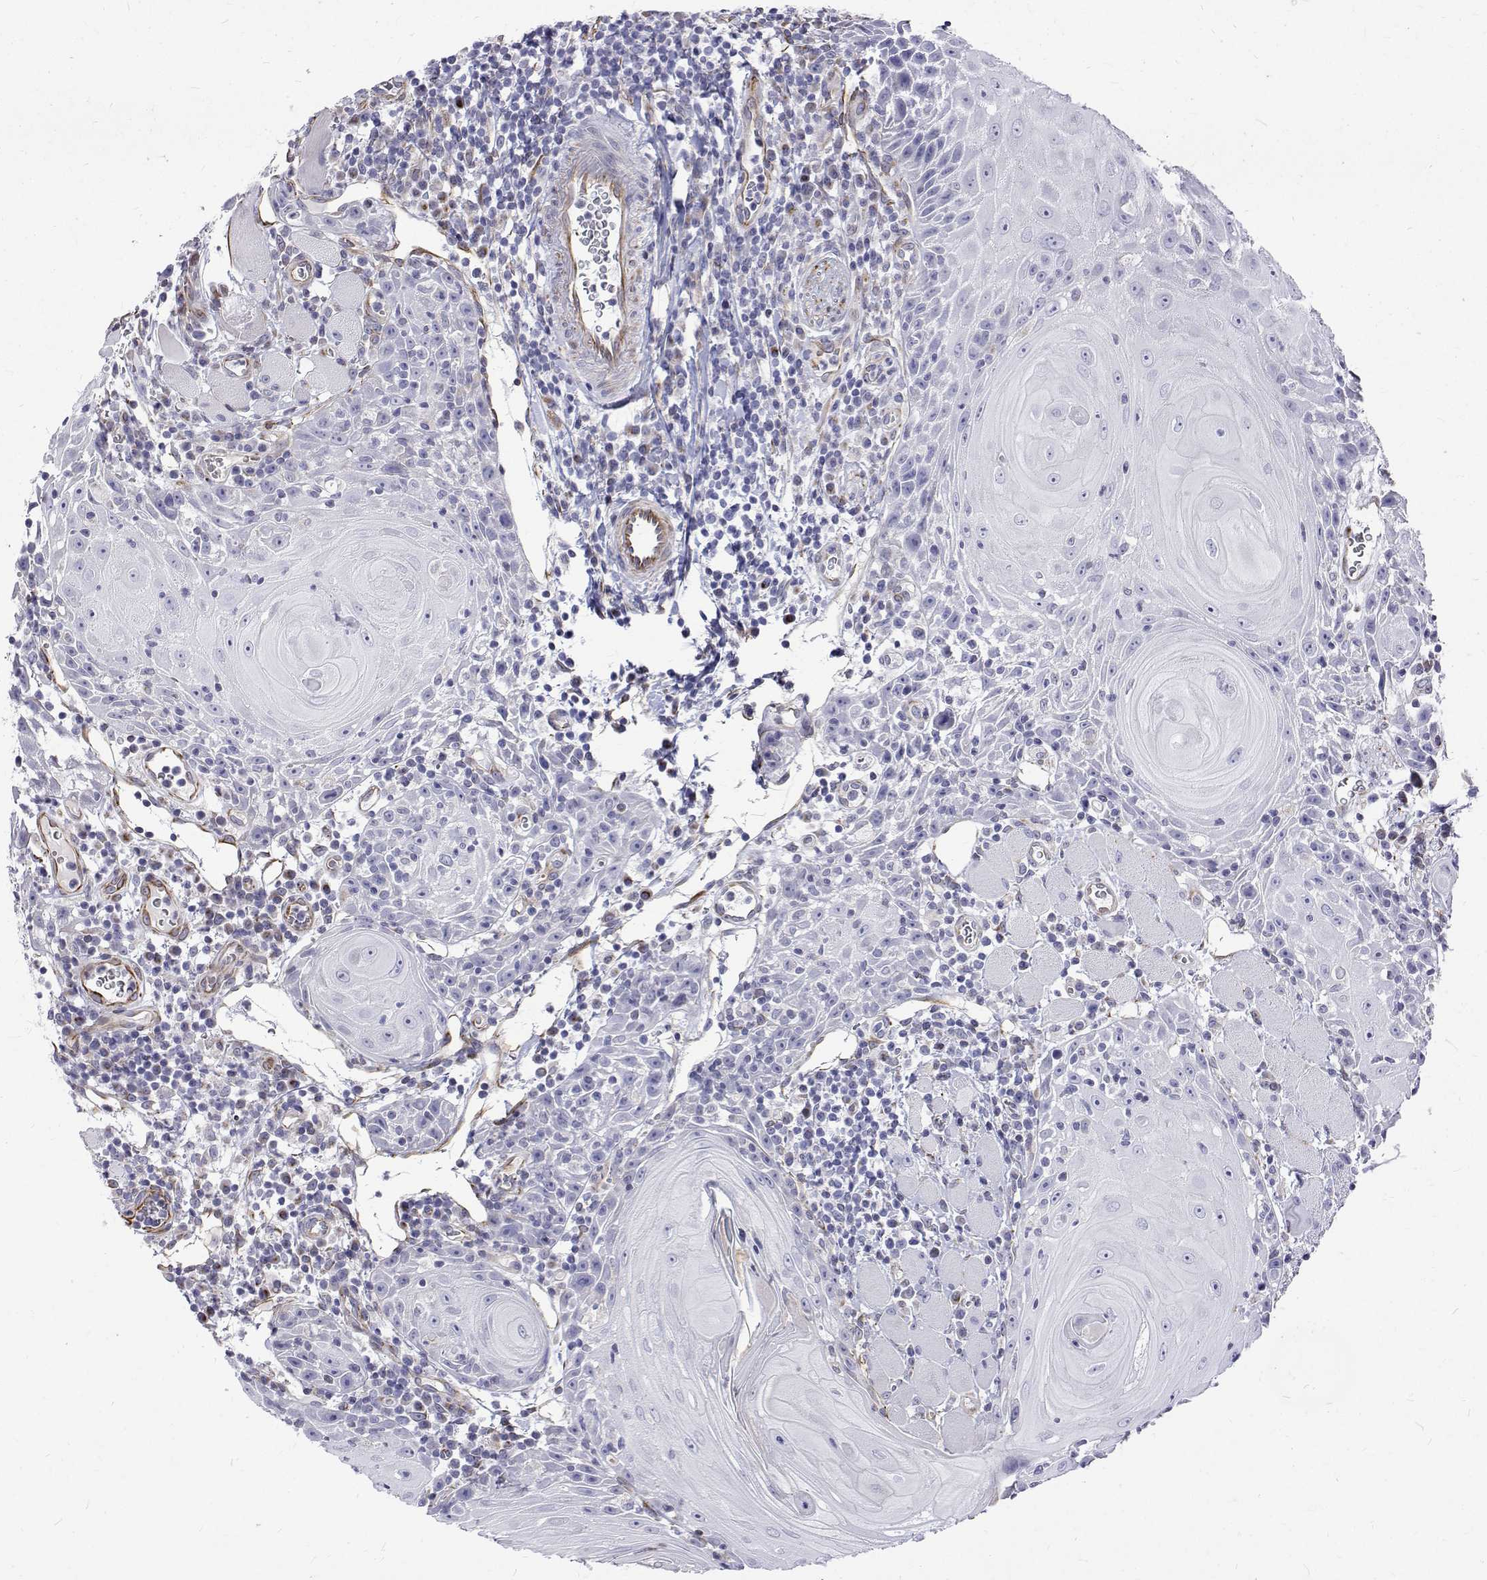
{"staining": {"intensity": "negative", "quantity": "none", "location": "none"}, "tissue": "head and neck cancer", "cell_type": "Tumor cells", "image_type": "cancer", "snomed": [{"axis": "morphology", "description": "Squamous cell carcinoma, NOS"}, {"axis": "topography", "description": "Head-Neck"}], "caption": "Micrograph shows no significant protein staining in tumor cells of squamous cell carcinoma (head and neck).", "gene": "OPRPN", "patient": {"sex": "male", "age": 52}}